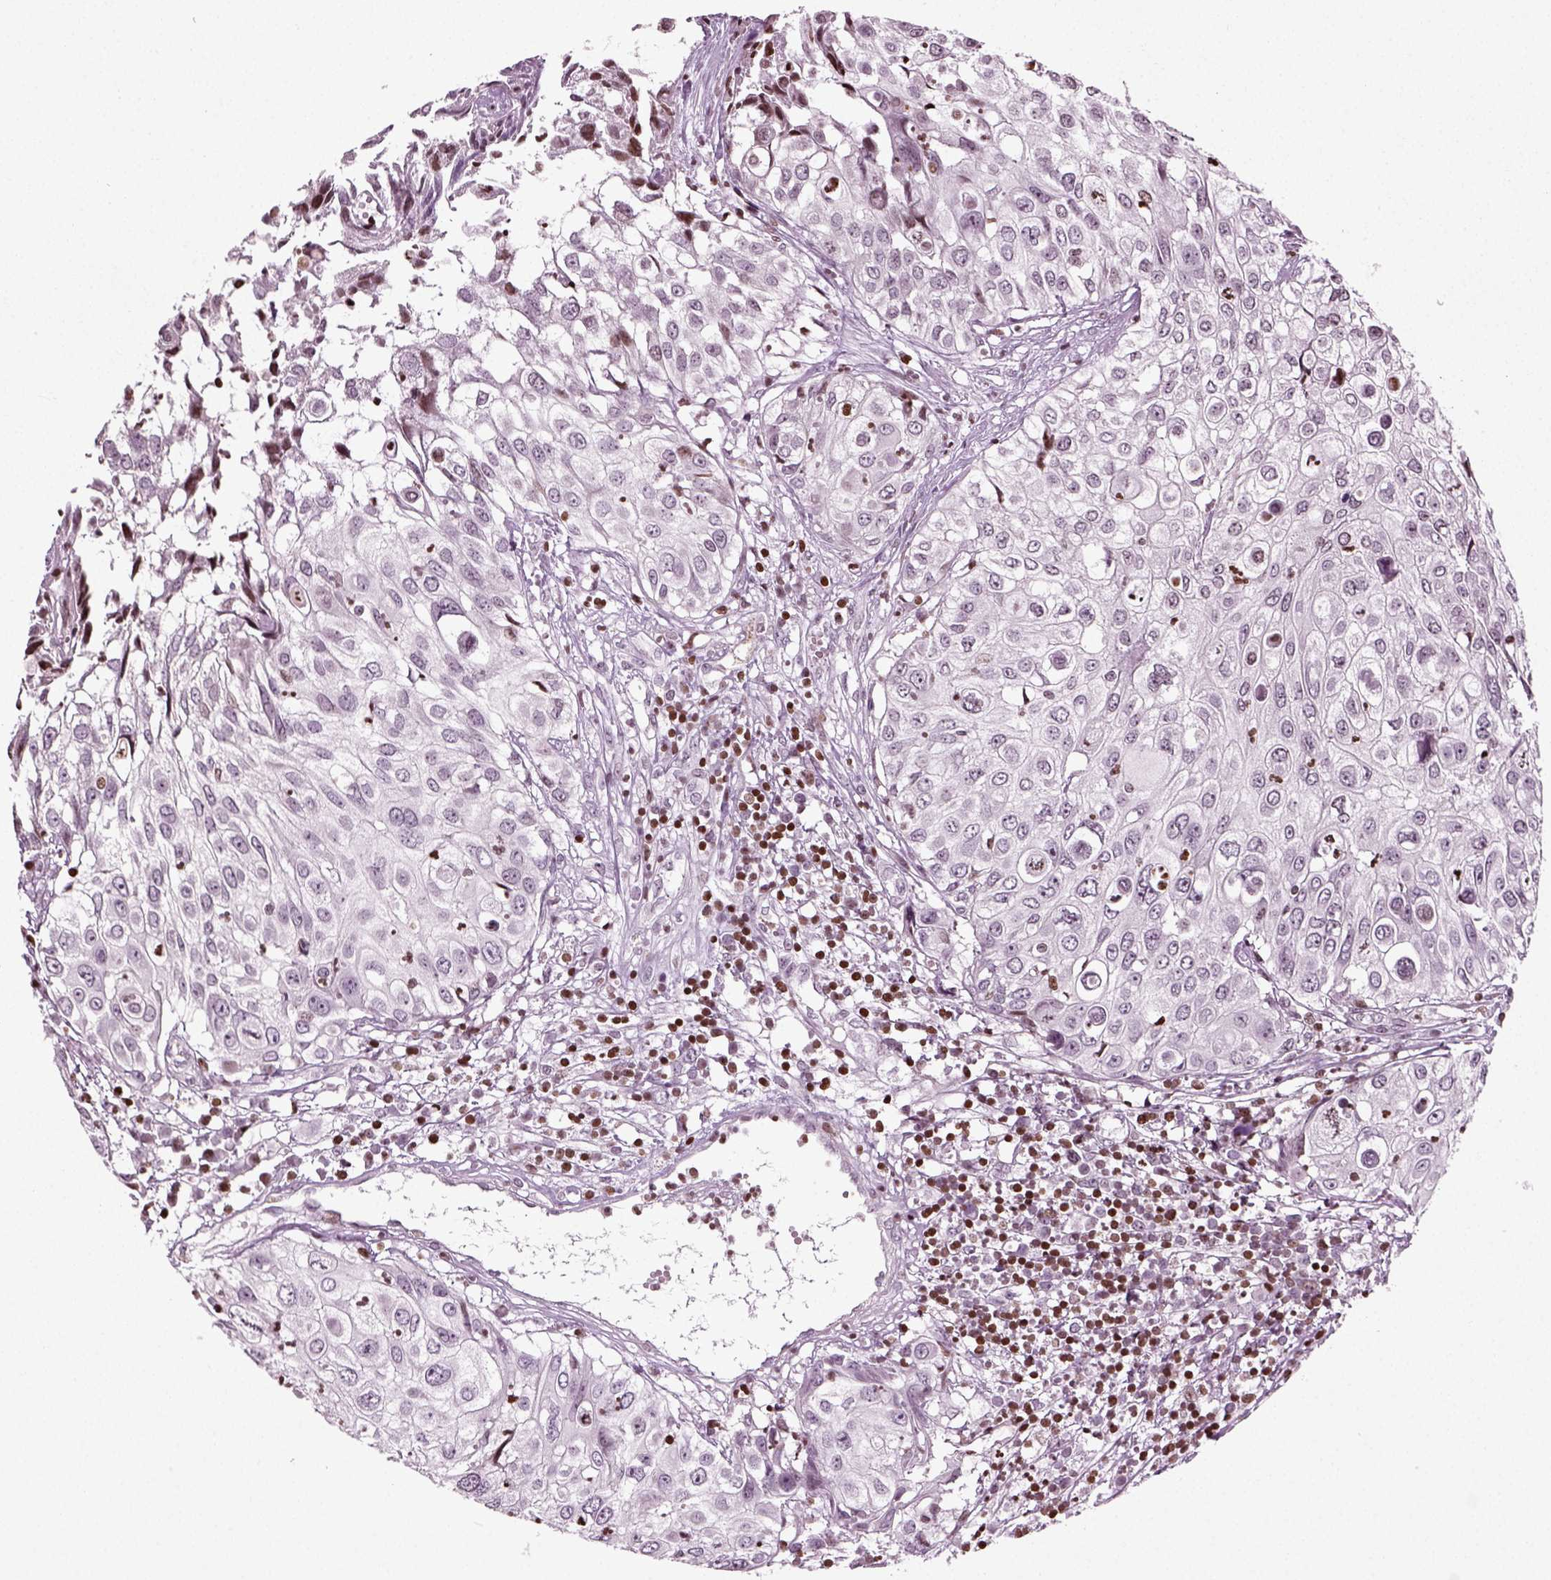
{"staining": {"intensity": "negative", "quantity": "none", "location": "none"}, "tissue": "urothelial cancer", "cell_type": "Tumor cells", "image_type": "cancer", "snomed": [{"axis": "morphology", "description": "Urothelial carcinoma, High grade"}, {"axis": "topography", "description": "Urinary bladder"}], "caption": "Image shows no significant protein positivity in tumor cells of urothelial cancer.", "gene": "HEYL", "patient": {"sex": "female", "age": 79}}